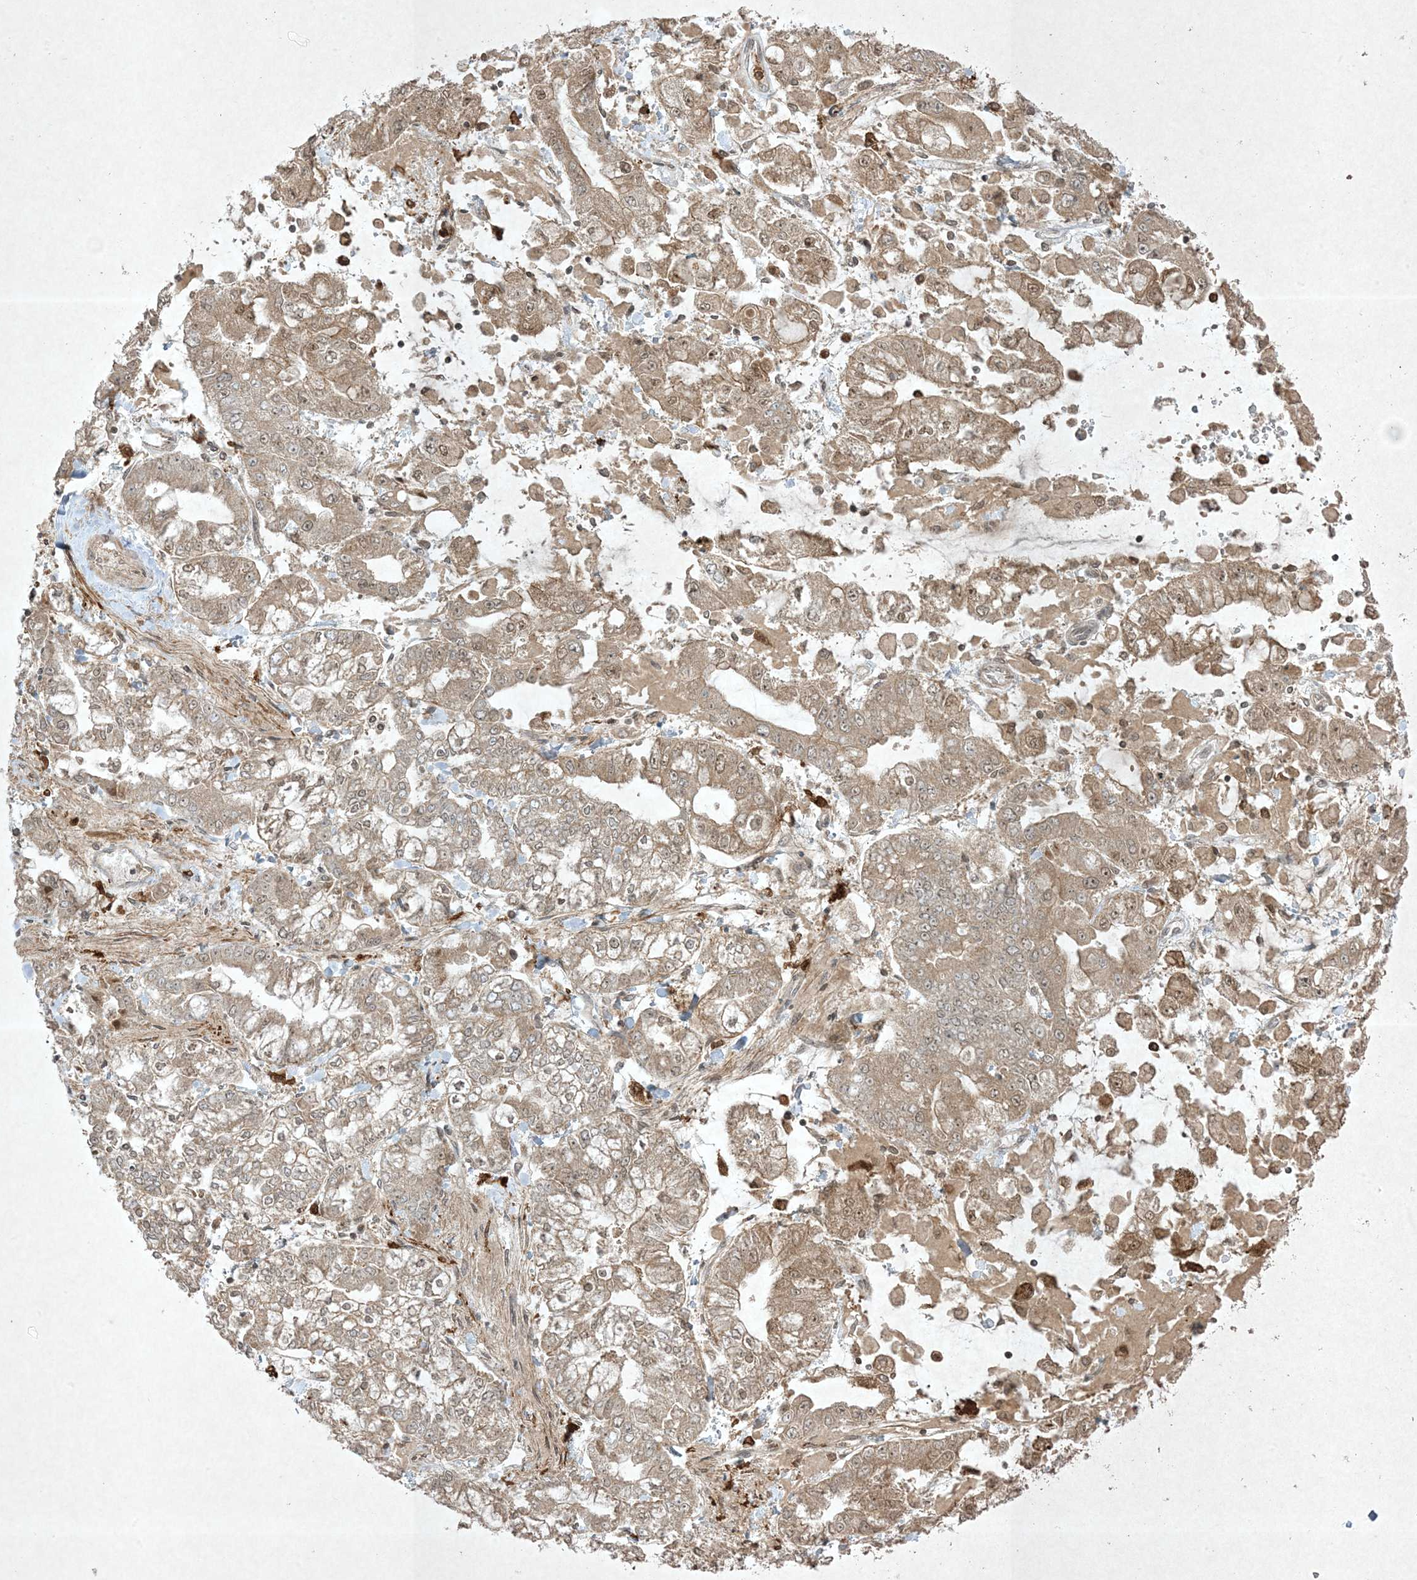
{"staining": {"intensity": "weak", "quantity": ">75%", "location": "cytoplasmic/membranous"}, "tissue": "stomach cancer", "cell_type": "Tumor cells", "image_type": "cancer", "snomed": [{"axis": "morphology", "description": "Normal tissue, NOS"}, {"axis": "morphology", "description": "Adenocarcinoma, NOS"}, {"axis": "topography", "description": "Stomach, upper"}, {"axis": "topography", "description": "Stomach"}], "caption": "A micrograph of human stomach adenocarcinoma stained for a protein displays weak cytoplasmic/membranous brown staining in tumor cells. Nuclei are stained in blue.", "gene": "PTK6", "patient": {"sex": "male", "age": 76}}